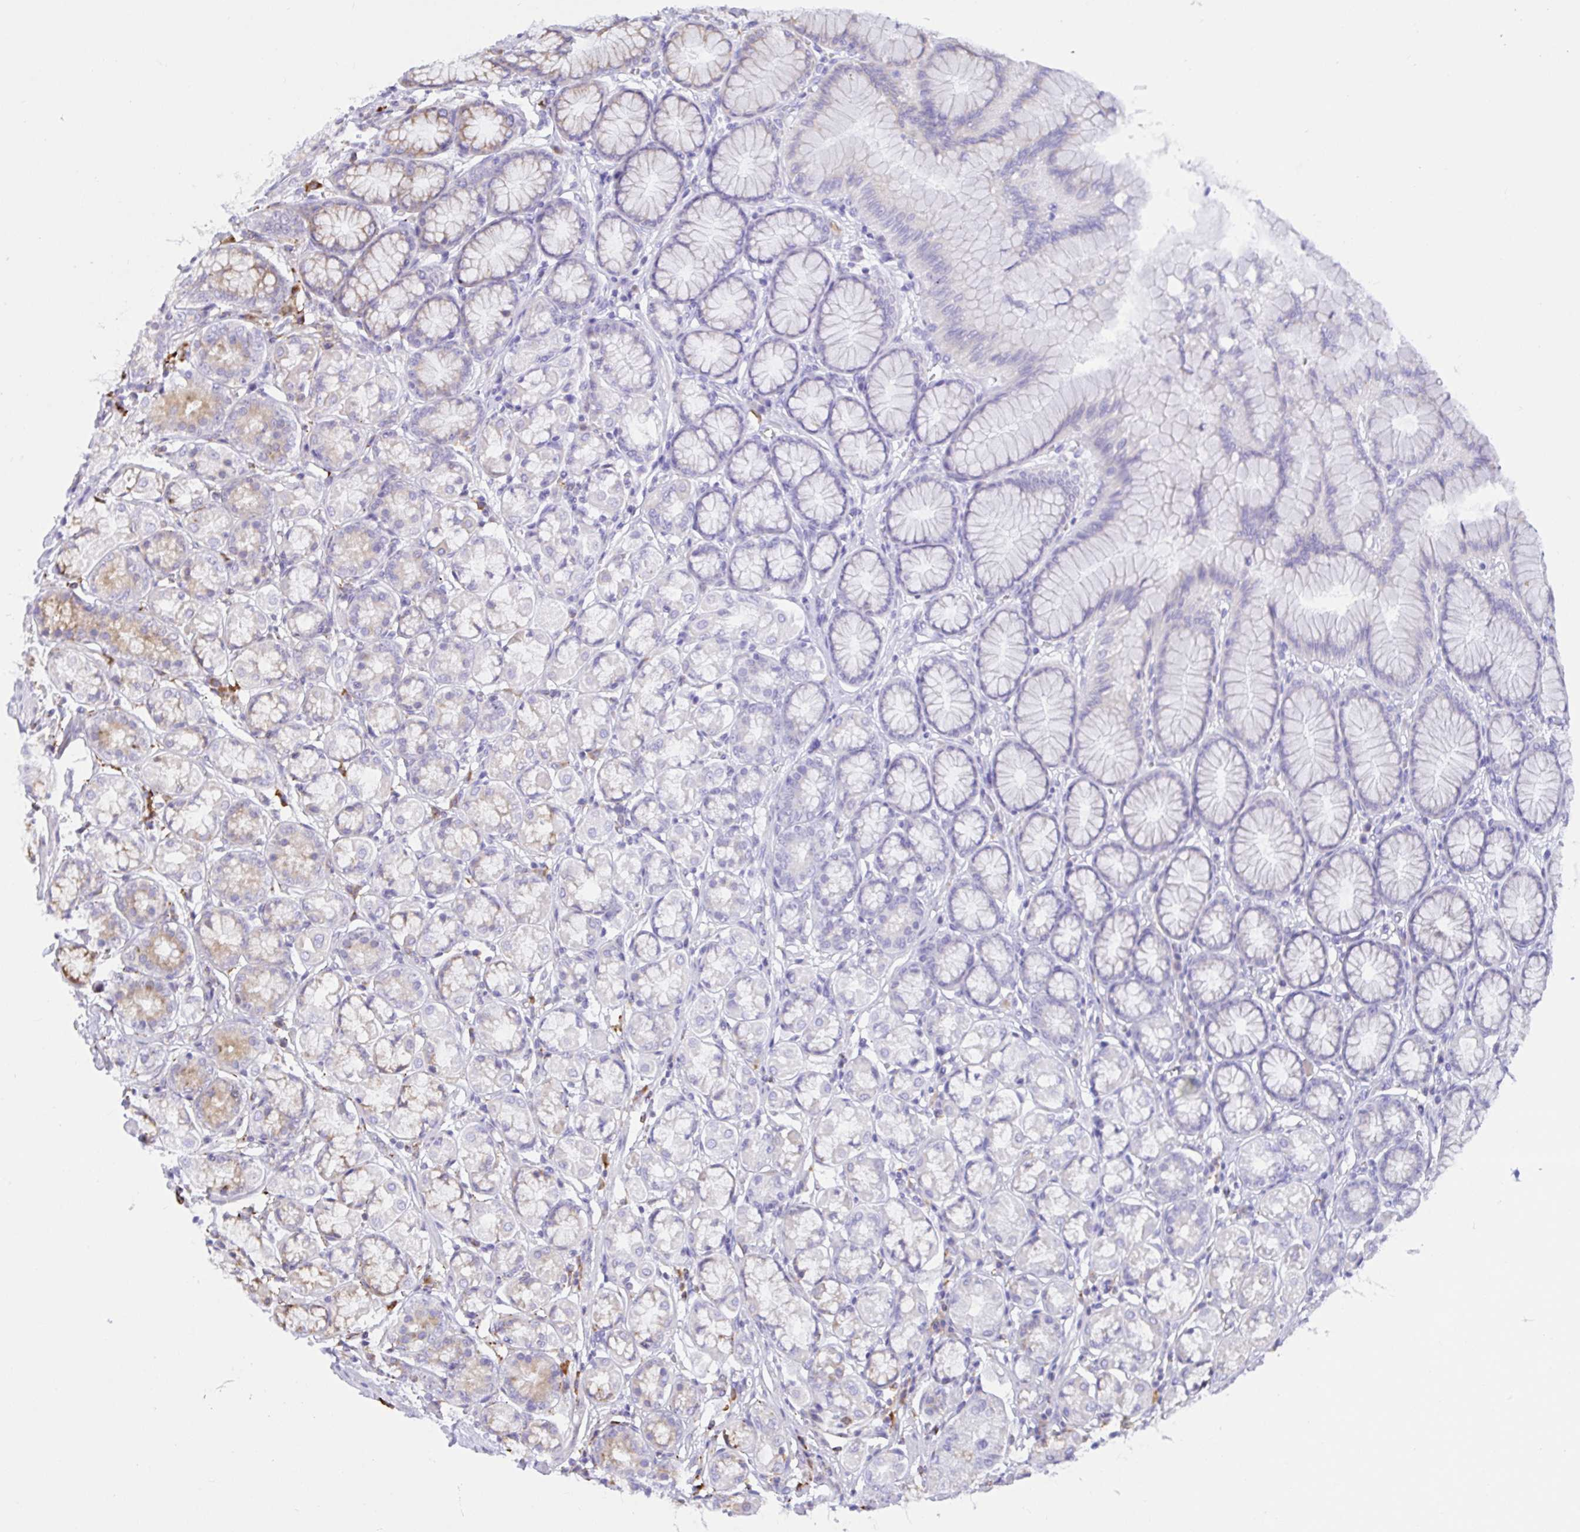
{"staining": {"intensity": "moderate", "quantity": "<25%", "location": "cytoplasmic/membranous"}, "tissue": "stomach", "cell_type": "Glandular cells", "image_type": "normal", "snomed": [{"axis": "morphology", "description": "Normal tissue, NOS"}, {"axis": "topography", "description": "Stomach"}, {"axis": "topography", "description": "Stomach, lower"}], "caption": "Normal stomach exhibits moderate cytoplasmic/membranous expression in approximately <25% of glandular cells, visualized by immunohistochemistry. The staining was performed using DAB (3,3'-diaminobenzidine) to visualize the protein expression in brown, while the nuclei were stained in blue with hematoxylin (Magnification: 20x).", "gene": "CLGN", "patient": {"sex": "male", "age": 76}}